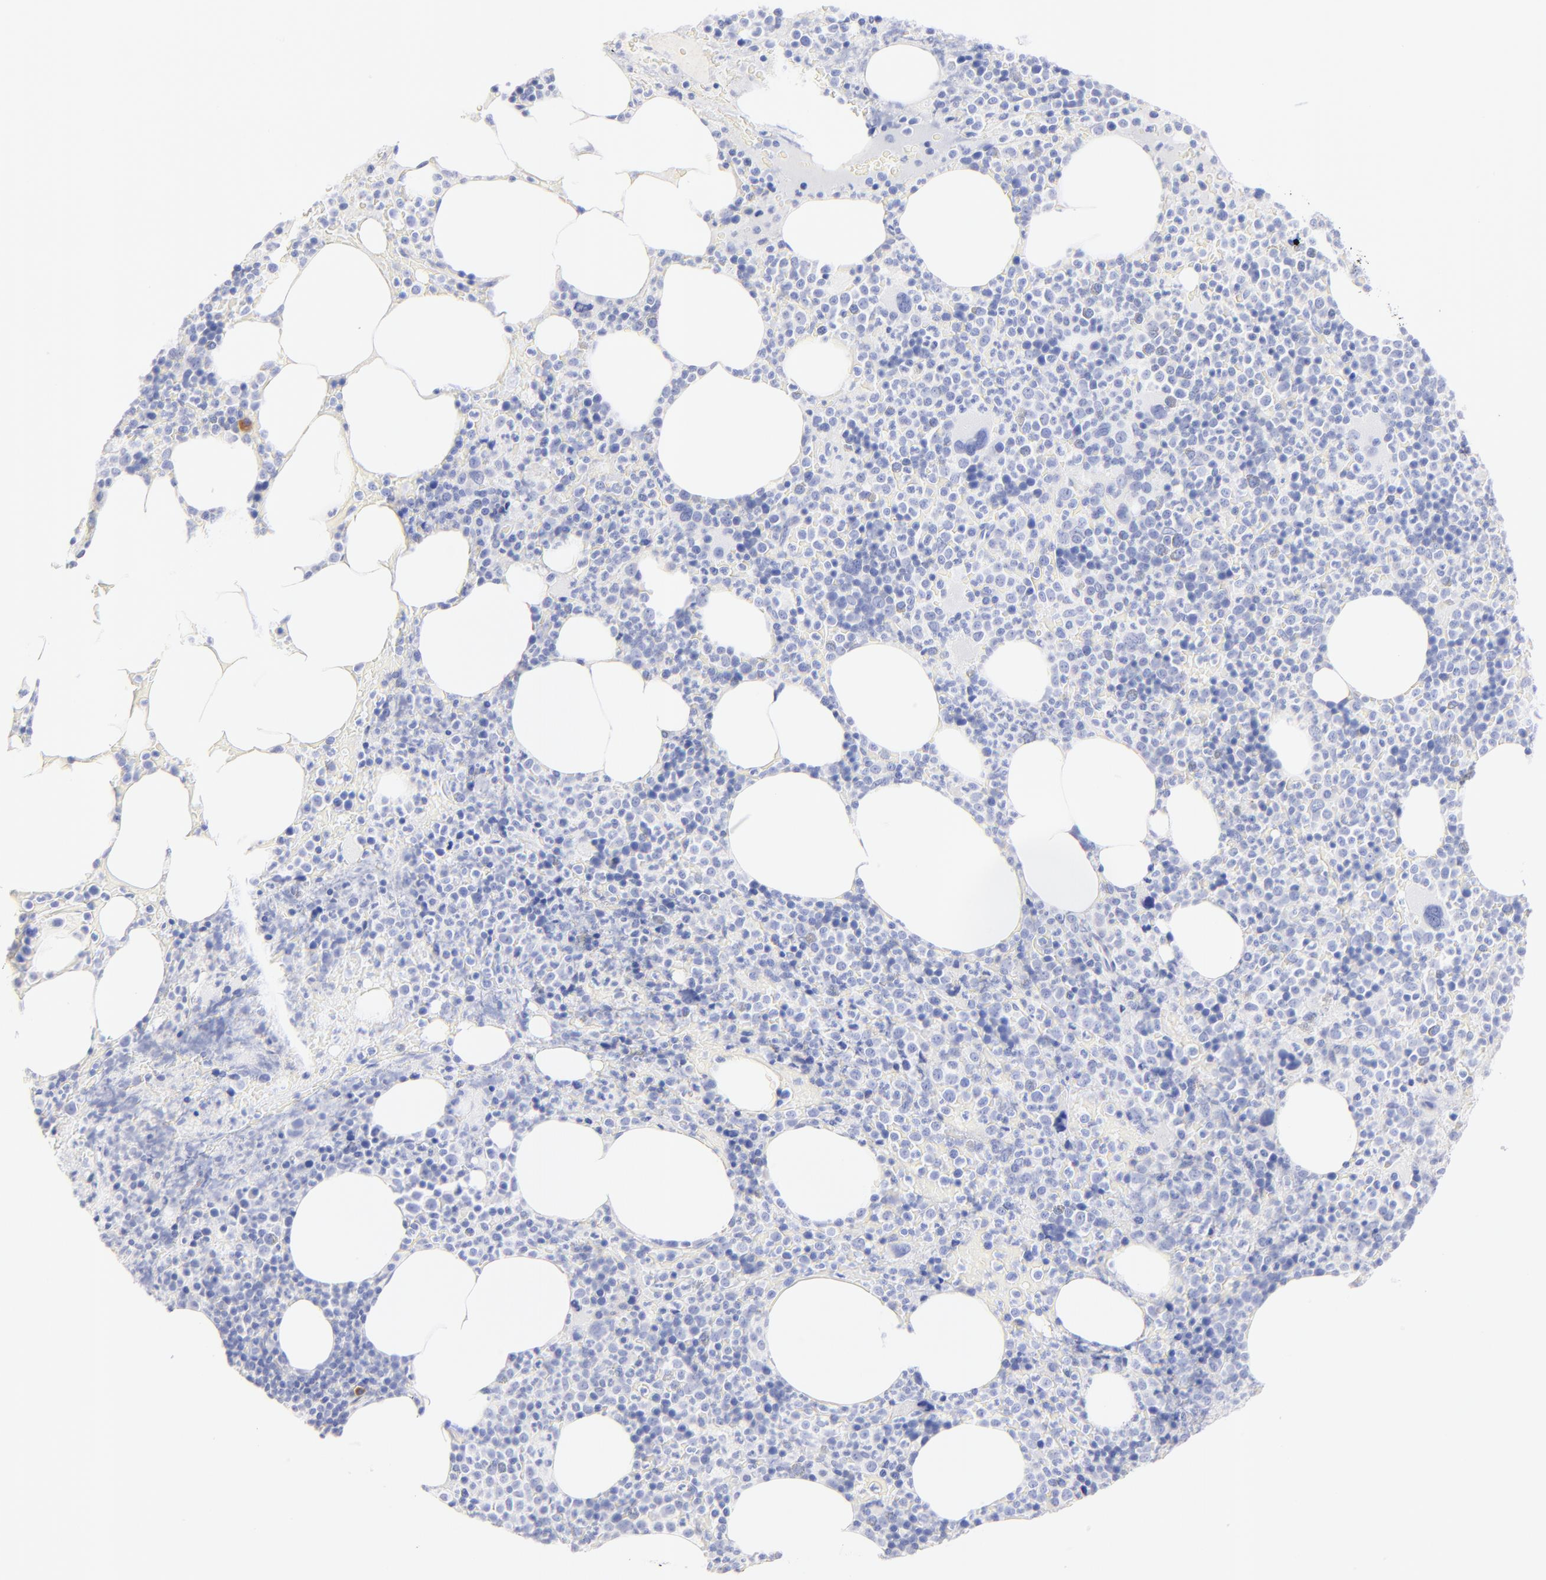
{"staining": {"intensity": "negative", "quantity": "none", "location": "none"}, "tissue": "bone marrow", "cell_type": "Hematopoietic cells", "image_type": "normal", "snomed": [{"axis": "morphology", "description": "Normal tissue, NOS"}, {"axis": "topography", "description": "Bone marrow"}], "caption": "This is an immunohistochemistry (IHC) image of unremarkable bone marrow. There is no expression in hematopoietic cells.", "gene": "C1QTNF6", "patient": {"sex": "female", "age": 66}}